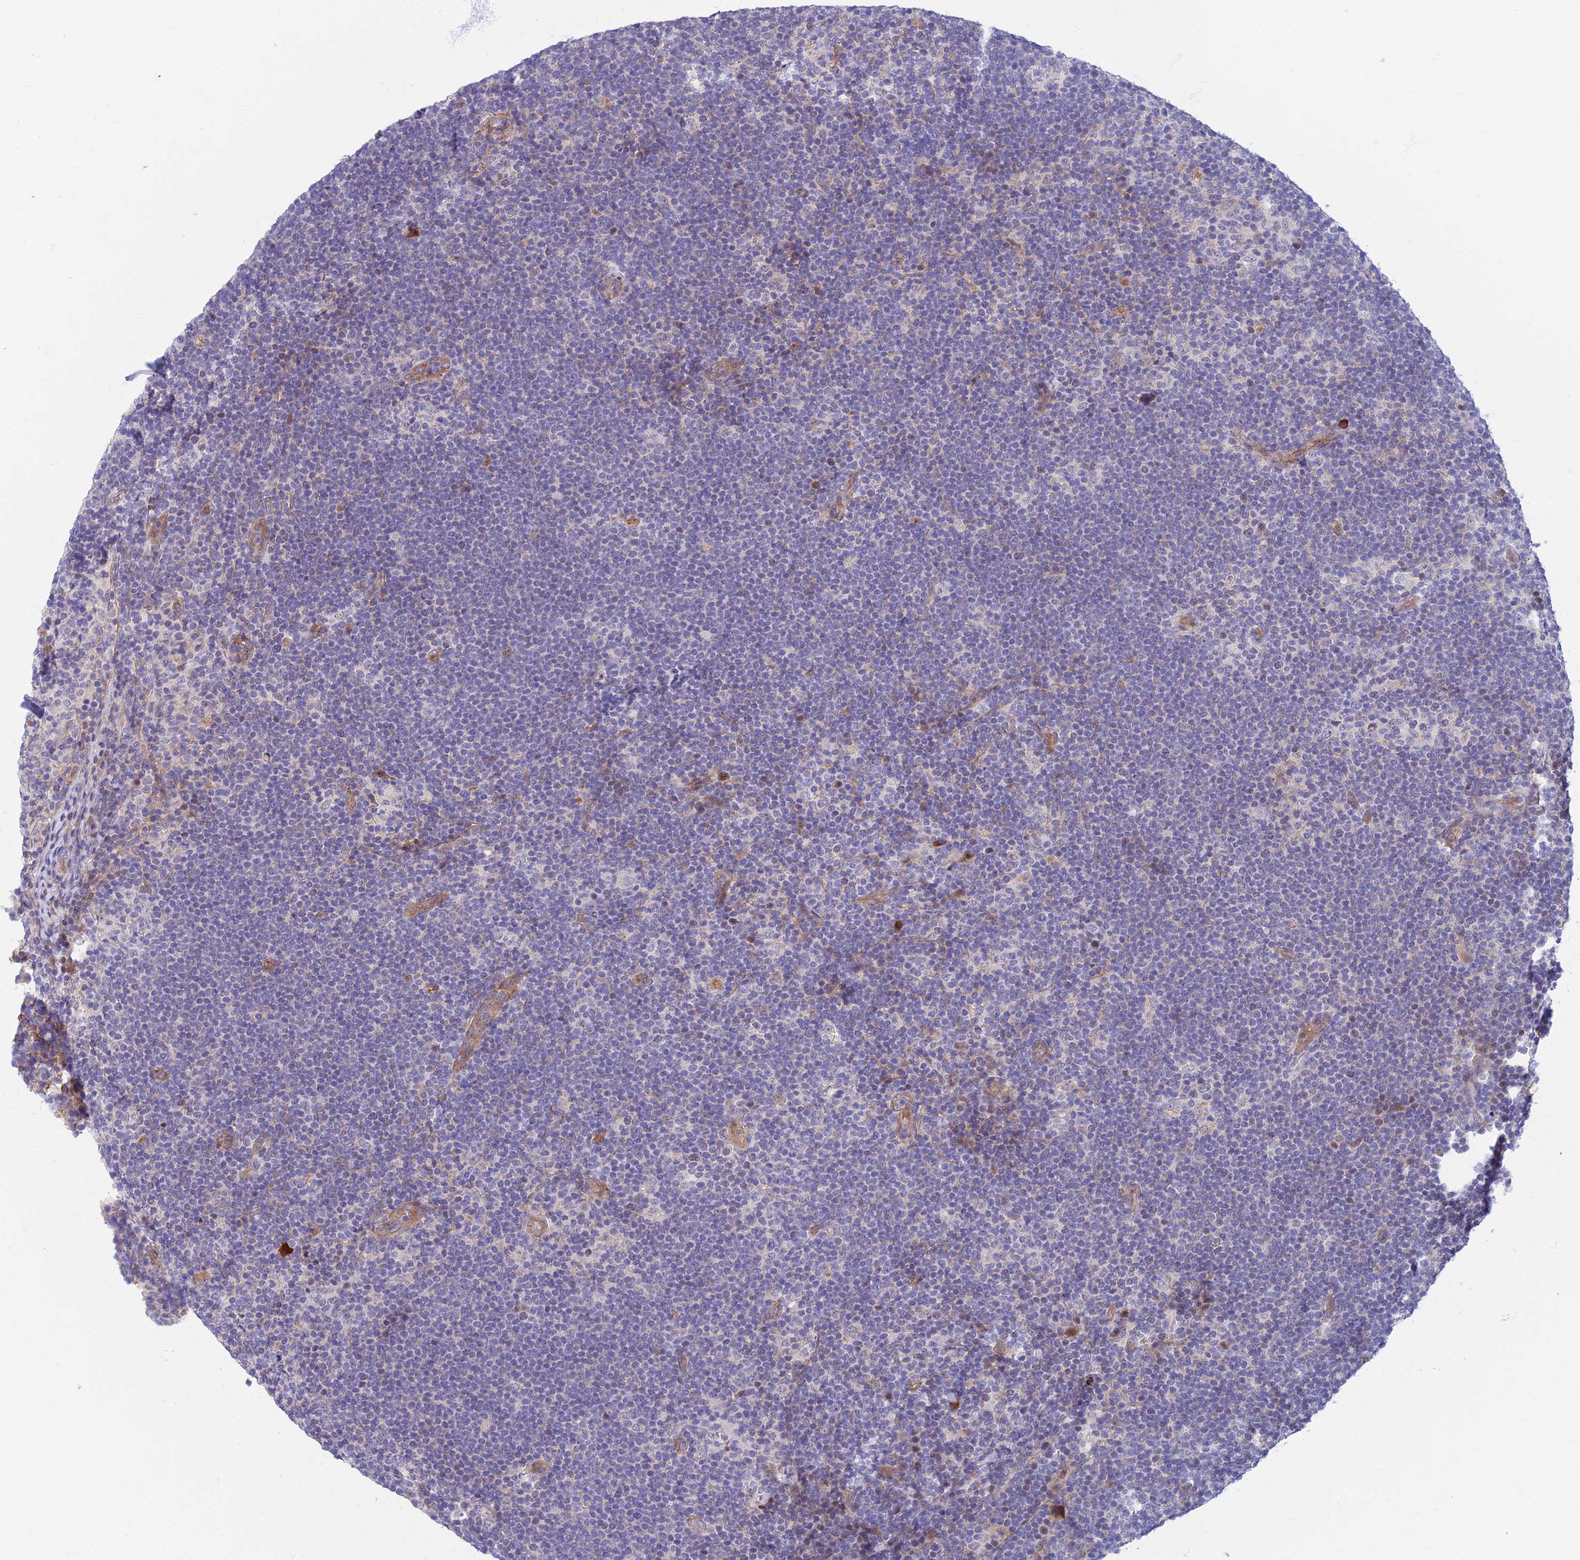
{"staining": {"intensity": "negative", "quantity": "none", "location": "none"}, "tissue": "lymphoma", "cell_type": "Tumor cells", "image_type": "cancer", "snomed": [{"axis": "morphology", "description": "Hodgkin's disease, NOS"}, {"axis": "topography", "description": "Lymph node"}], "caption": "The histopathology image exhibits no significant positivity in tumor cells of Hodgkin's disease. Nuclei are stained in blue.", "gene": "RHBDL2", "patient": {"sex": "female", "age": 57}}